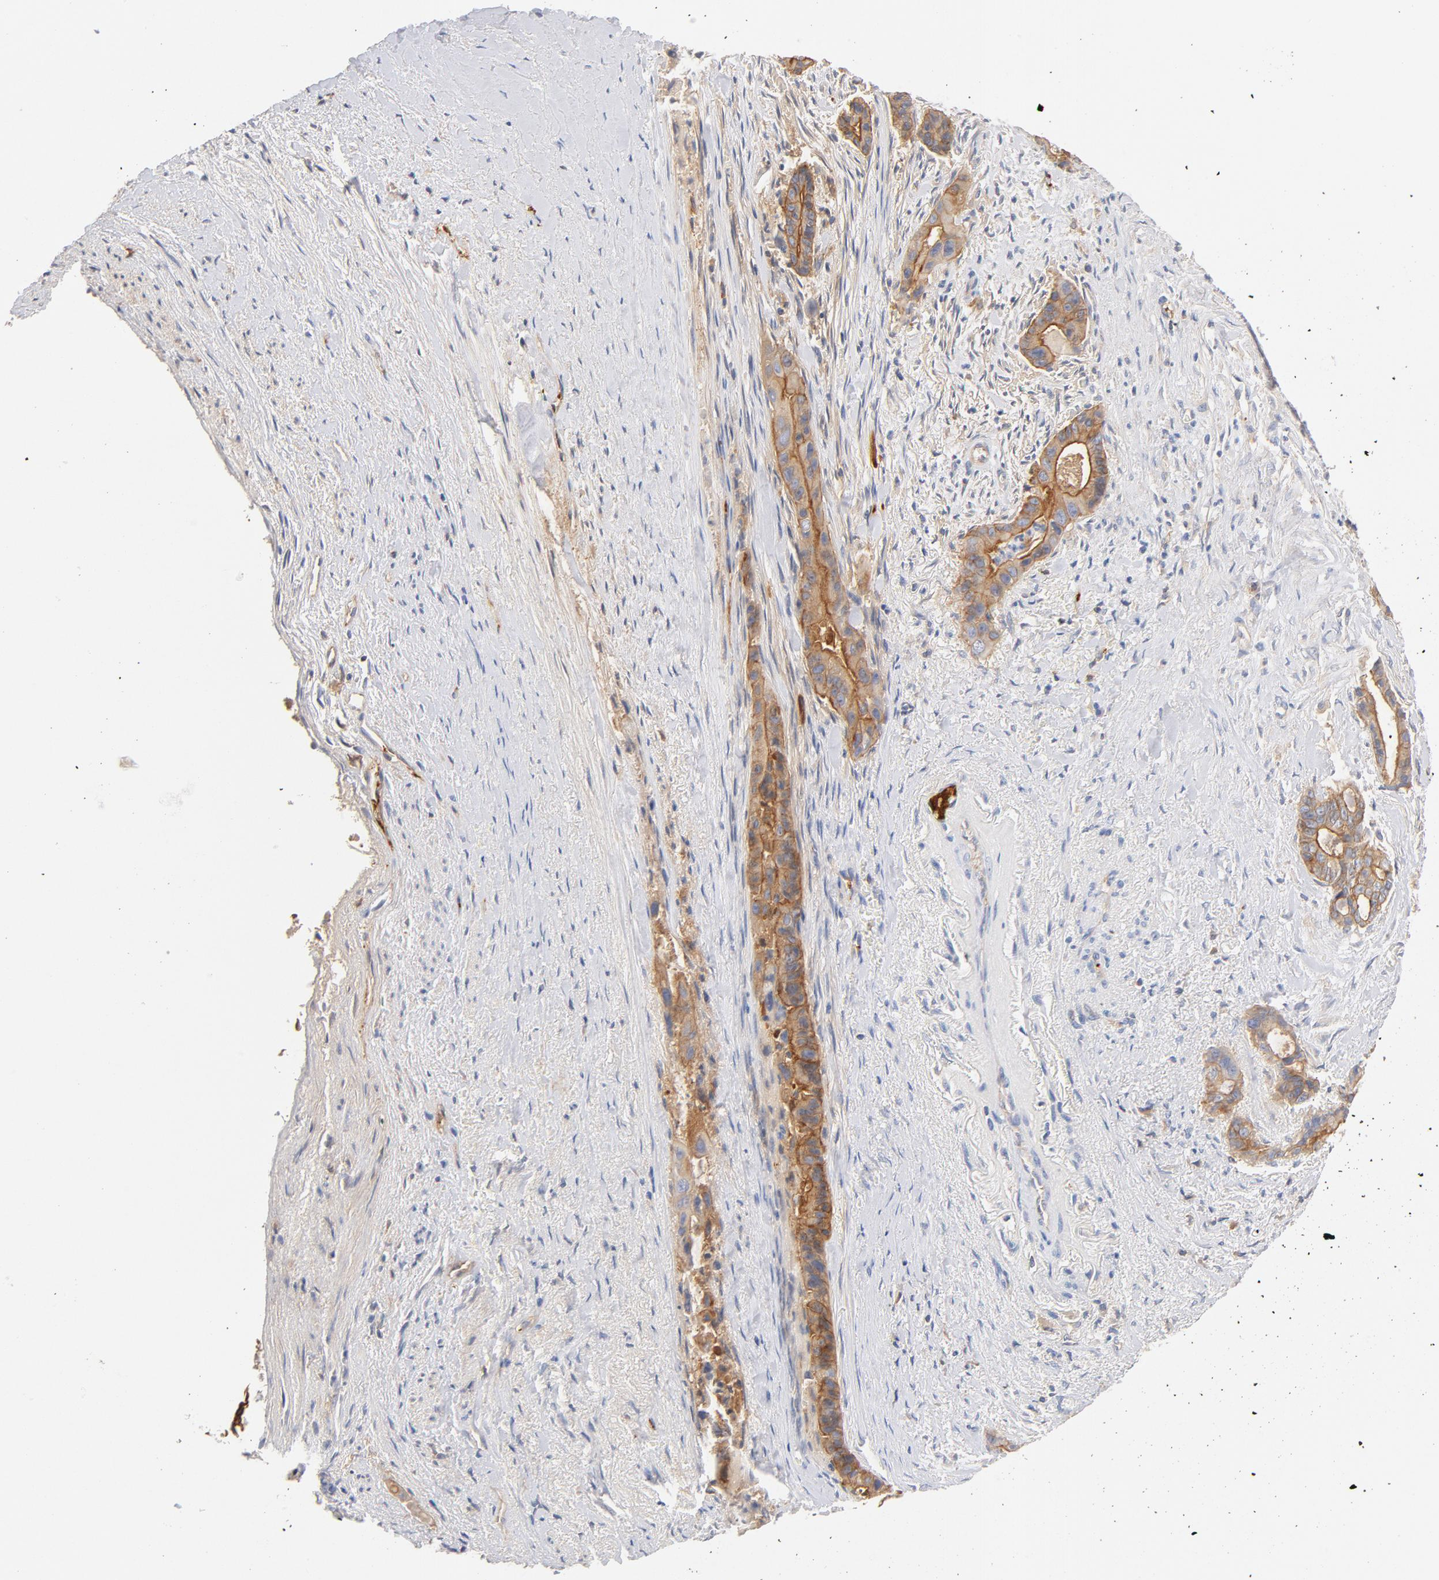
{"staining": {"intensity": "moderate", "quantity": ">75%", "location": "cytoplasmic/membranous"}, "tissue": "liver cancer", "cell_type": "Tumor cells", "image_type": "cancer", "snomed": [{"axis": "morphology", "description": "Cholangiocarcinoma"}, {"axis": "topography", "description": "Liver"}], "caption": "Tumor cells exhibit medium levels of moderate cytoplasmic/membranous staining in about >75% of cells in human liver cancer. (DAB (3,3'-diaminobenzidine) IHC, brown staining for protein, blue staining for nuclei).", "gene": "SRC", "patient": {"sex": "female", "age": 55}}